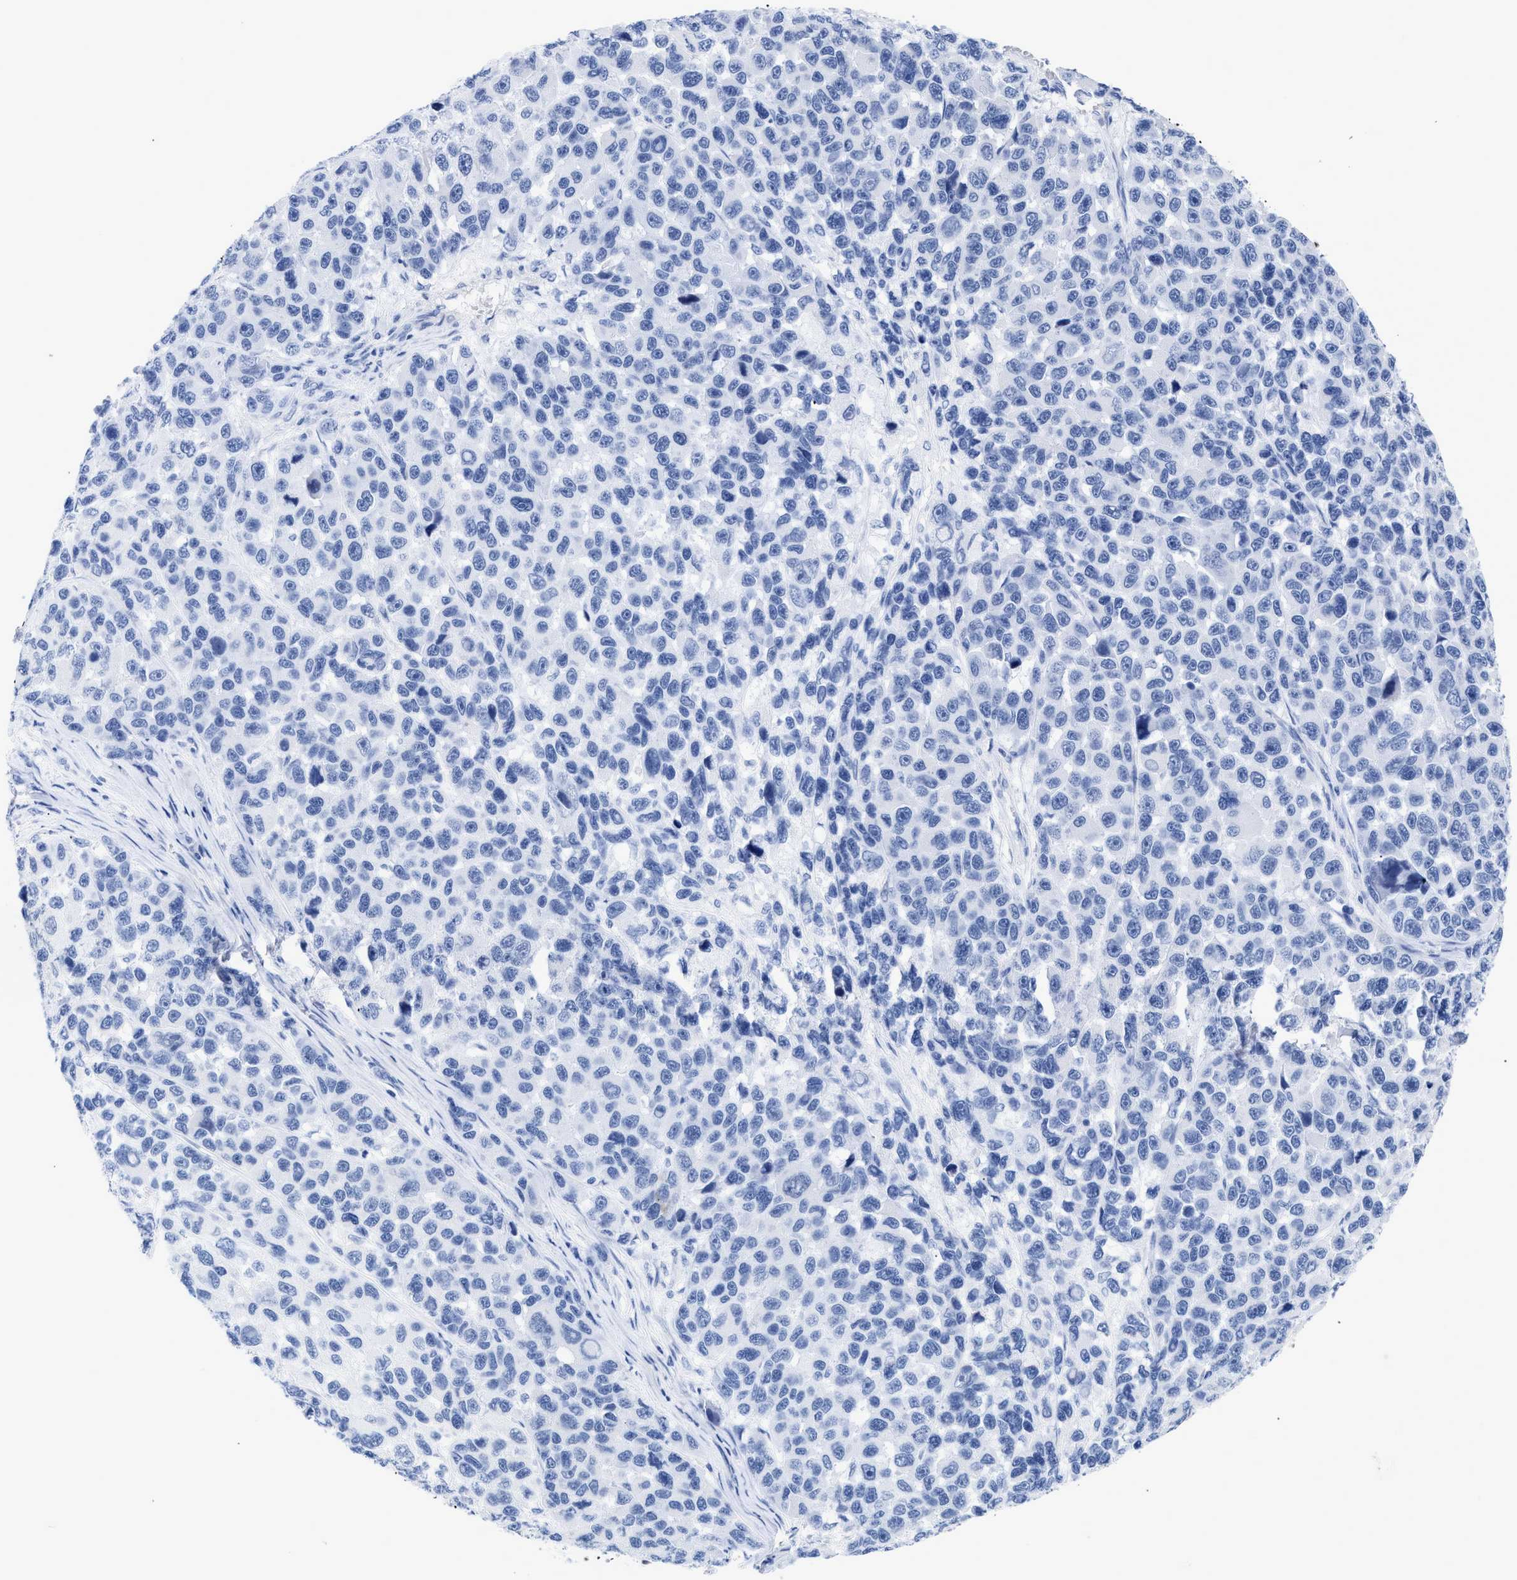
{"staining": {"intensity": "negative", "quantity": "none", "location": "none"}, "tissue": "melanoma", "cell_type": "Tumor cells", "image_type": "cancer", "snomed": [{"axis": "morphology", "description": "Malignant melanoma, NOS"}, {"axis": "topography", "description": "Skin"}], "caption": "The immunohistochemistry (IHC) histopathology image has no significant positivity in tumor cells of melanoma tissue.", "gene": "DUSP26", "patient": {"sex": "male", "age": 53}}